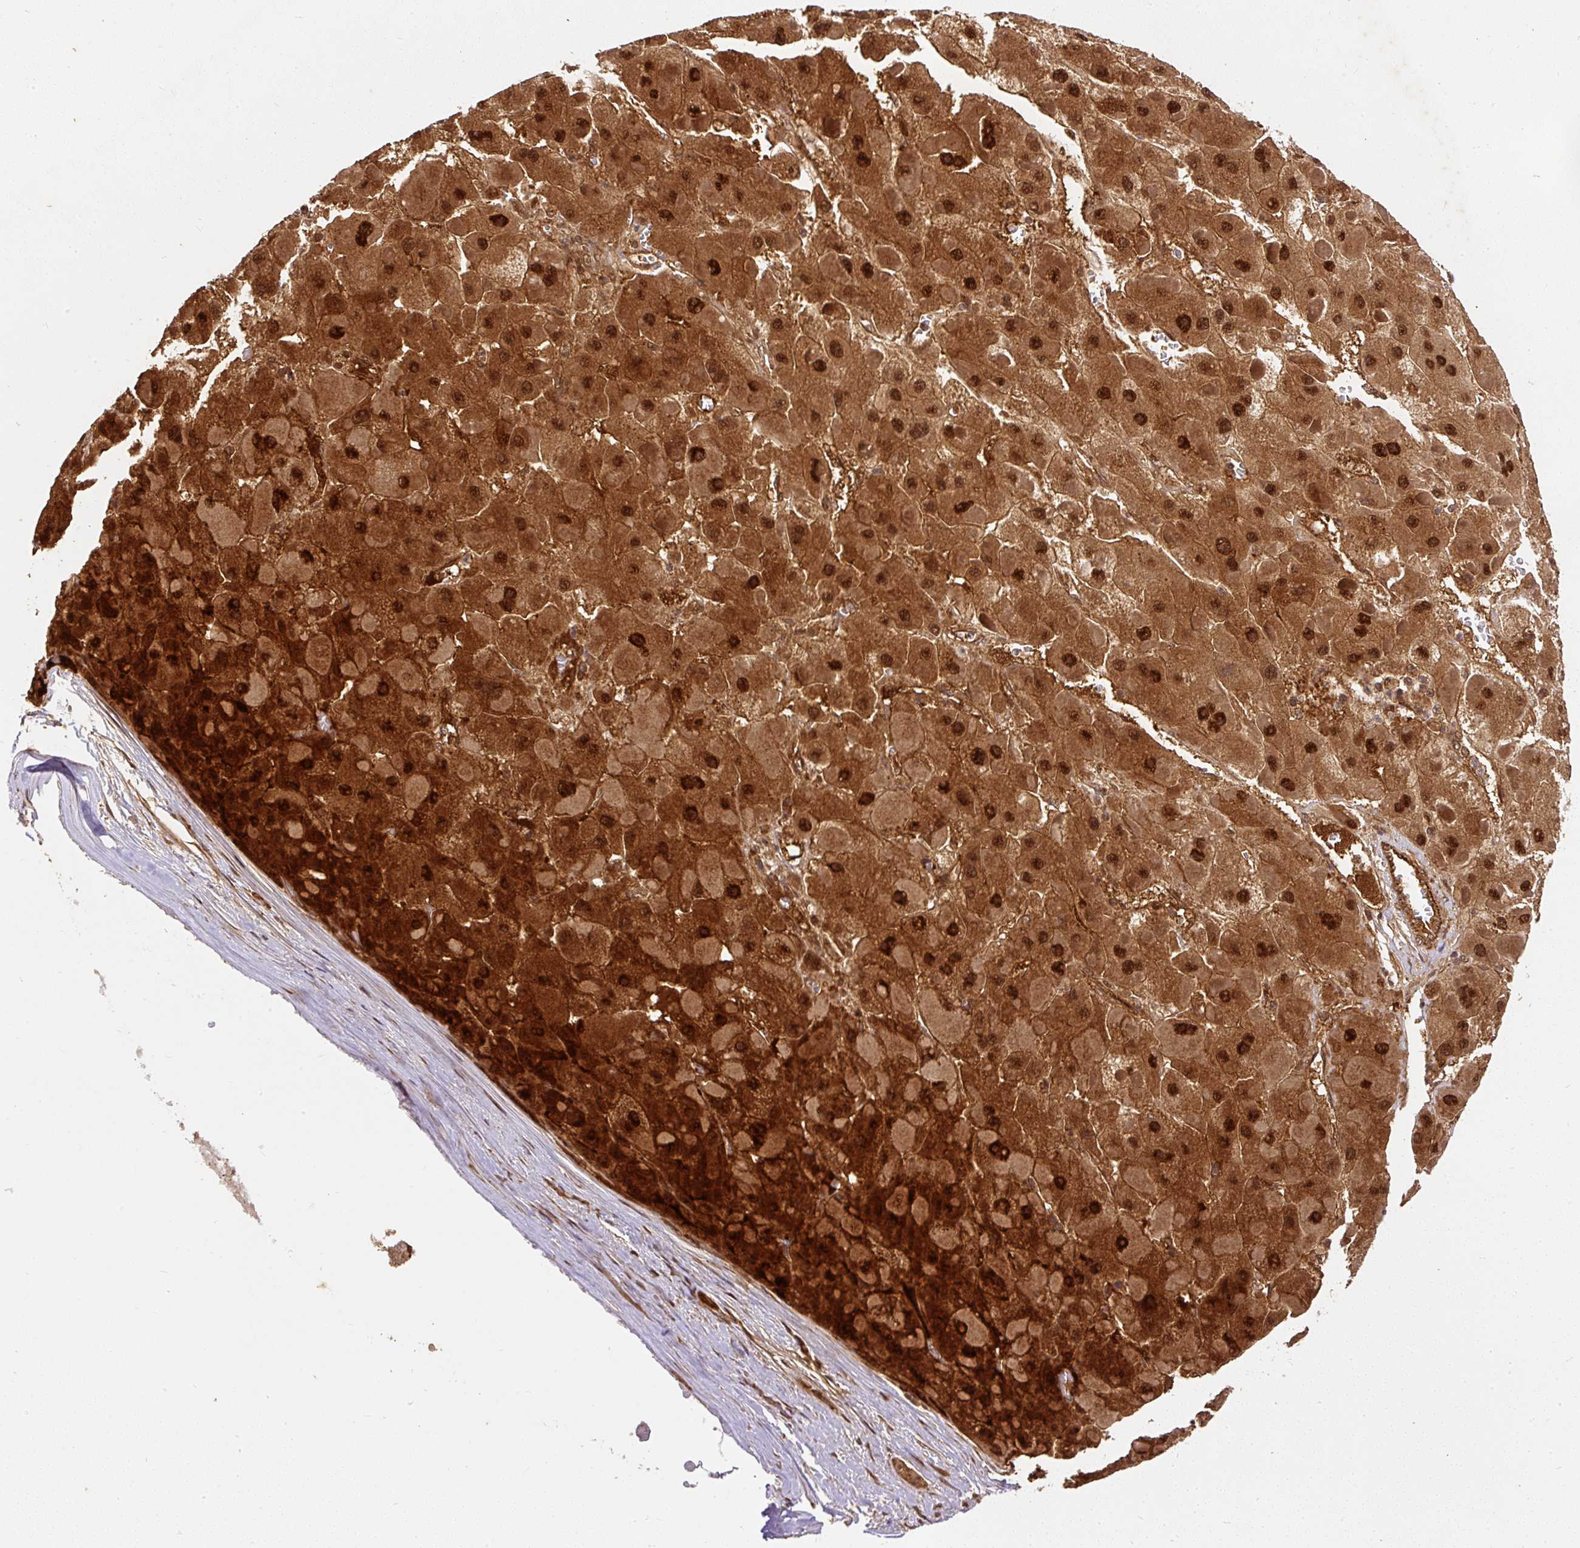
{"staining": {"intensity": "strong", "quantity": ">75%", "location": "cytoplasmic/membranous,nuclear"}, "tissue": "liver cancer", "cell_type": "Tumor cells", "image_type": "cancer", "snomed": [{"axis": "morphology", "description": "Carcinoma, Hepatocellular, NOS"}, {"axis": "topography", "description": "Liver"}], "caption": "Strong cytoplasmic/membranous and nuclear staining is appreciated in about >75% of tumor cells in hepatocellular carcinoma (liver).", "gene": "PSMD1", "patient": {"sex": "female", "age": 73}}